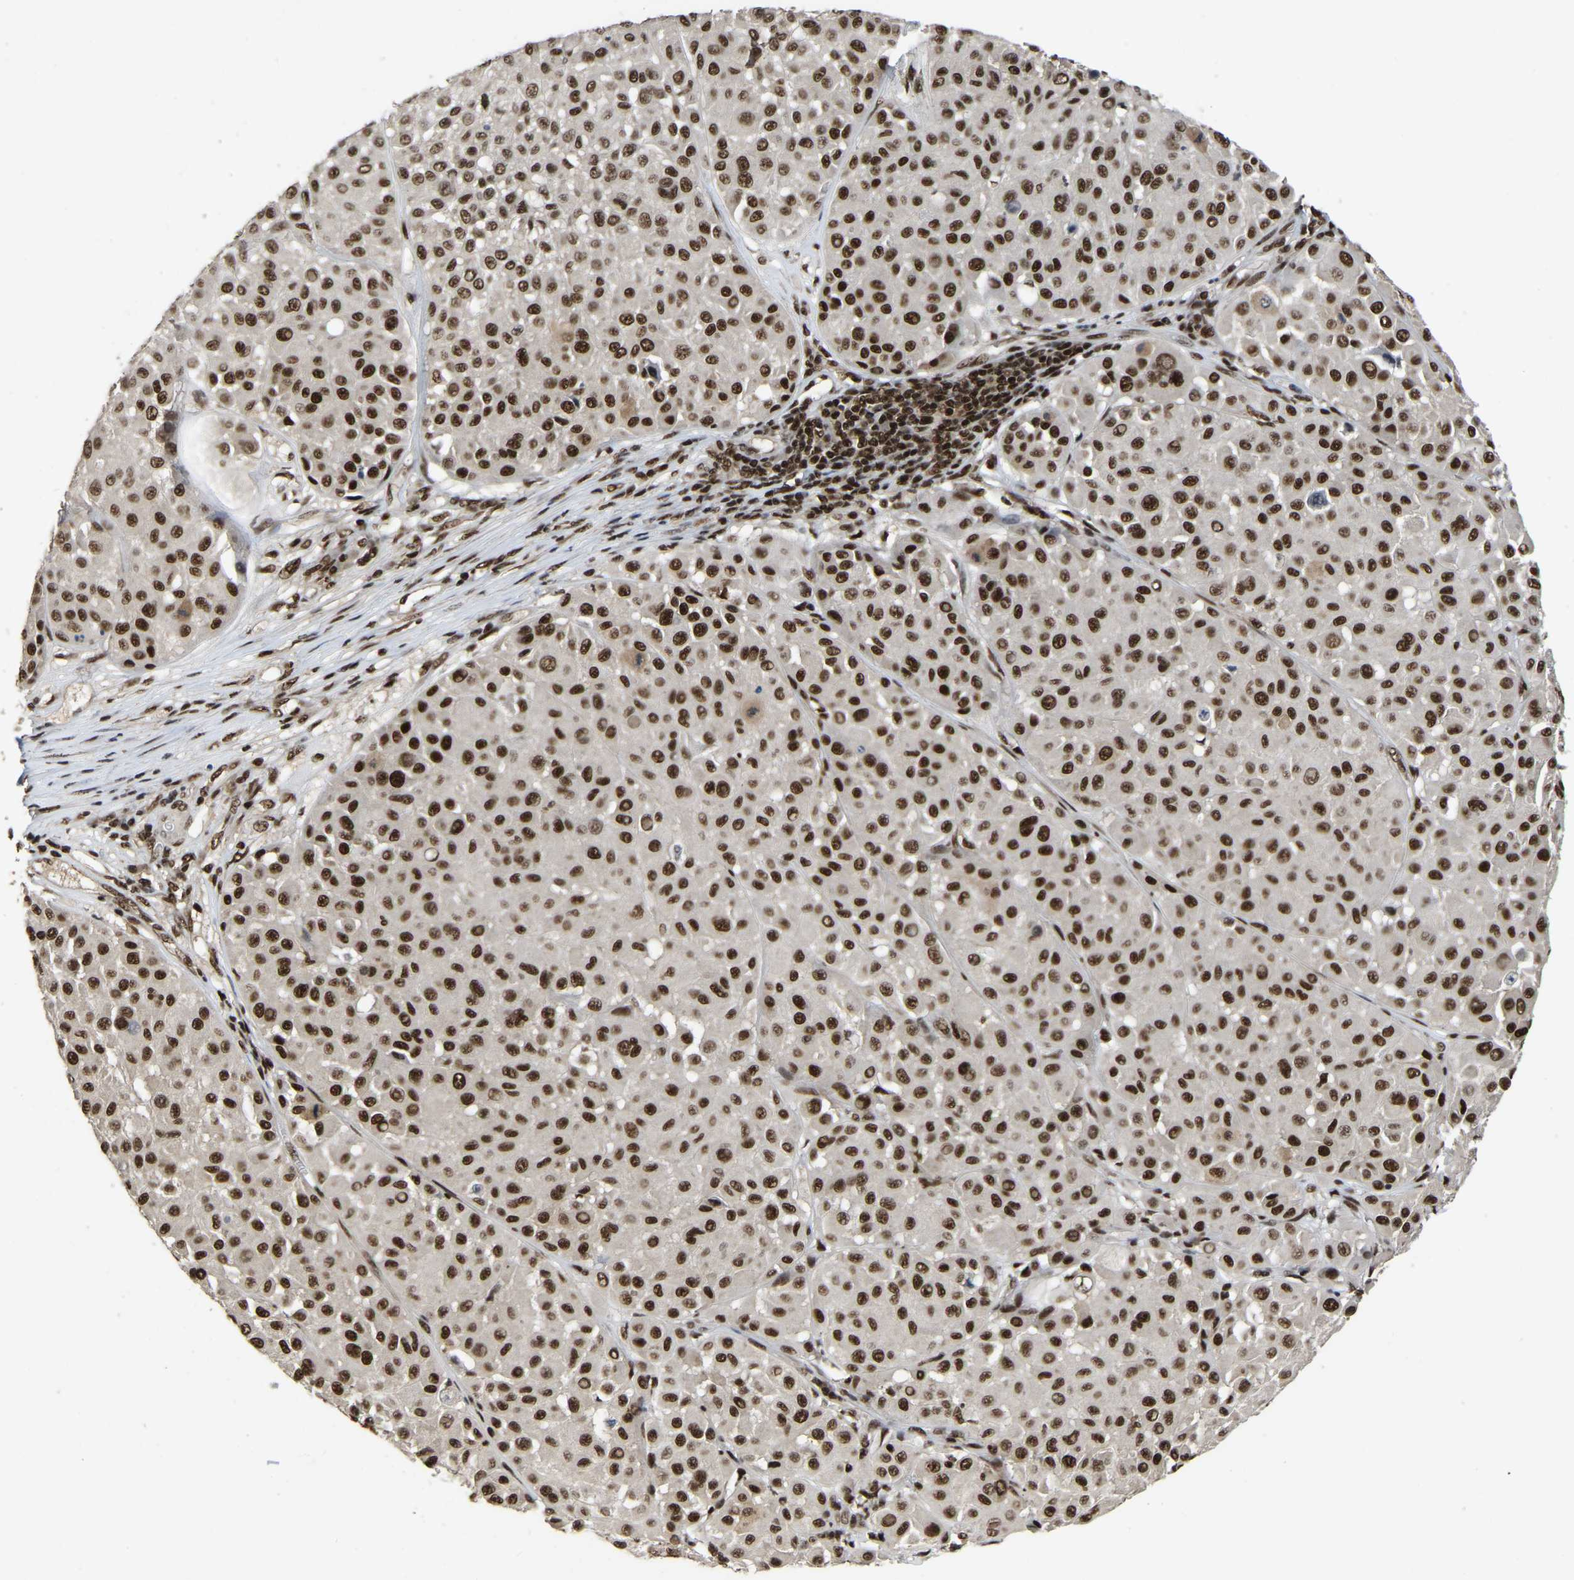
{"staining": {"intensity": "strong", "quantity": ">75%", "location": "nuclear"}, "tissue": "melanoma", "cell_type": "Tumor cells", "image_type": "cancer", "snomed": [{"axis": "morphology", "description": "Malignant melanoma, Metastatic site"}, {"axis": "topography", "description": "Soft tissue"}], "caption": "An image of melanoma stained for a protein reveals strong nuclear brown staining in tumor cells. (Brightfield microscopy of DAB IHC at high magnification).", "gene": "TBL1XR1", "patient": {"sex": "male", "age": 41}}